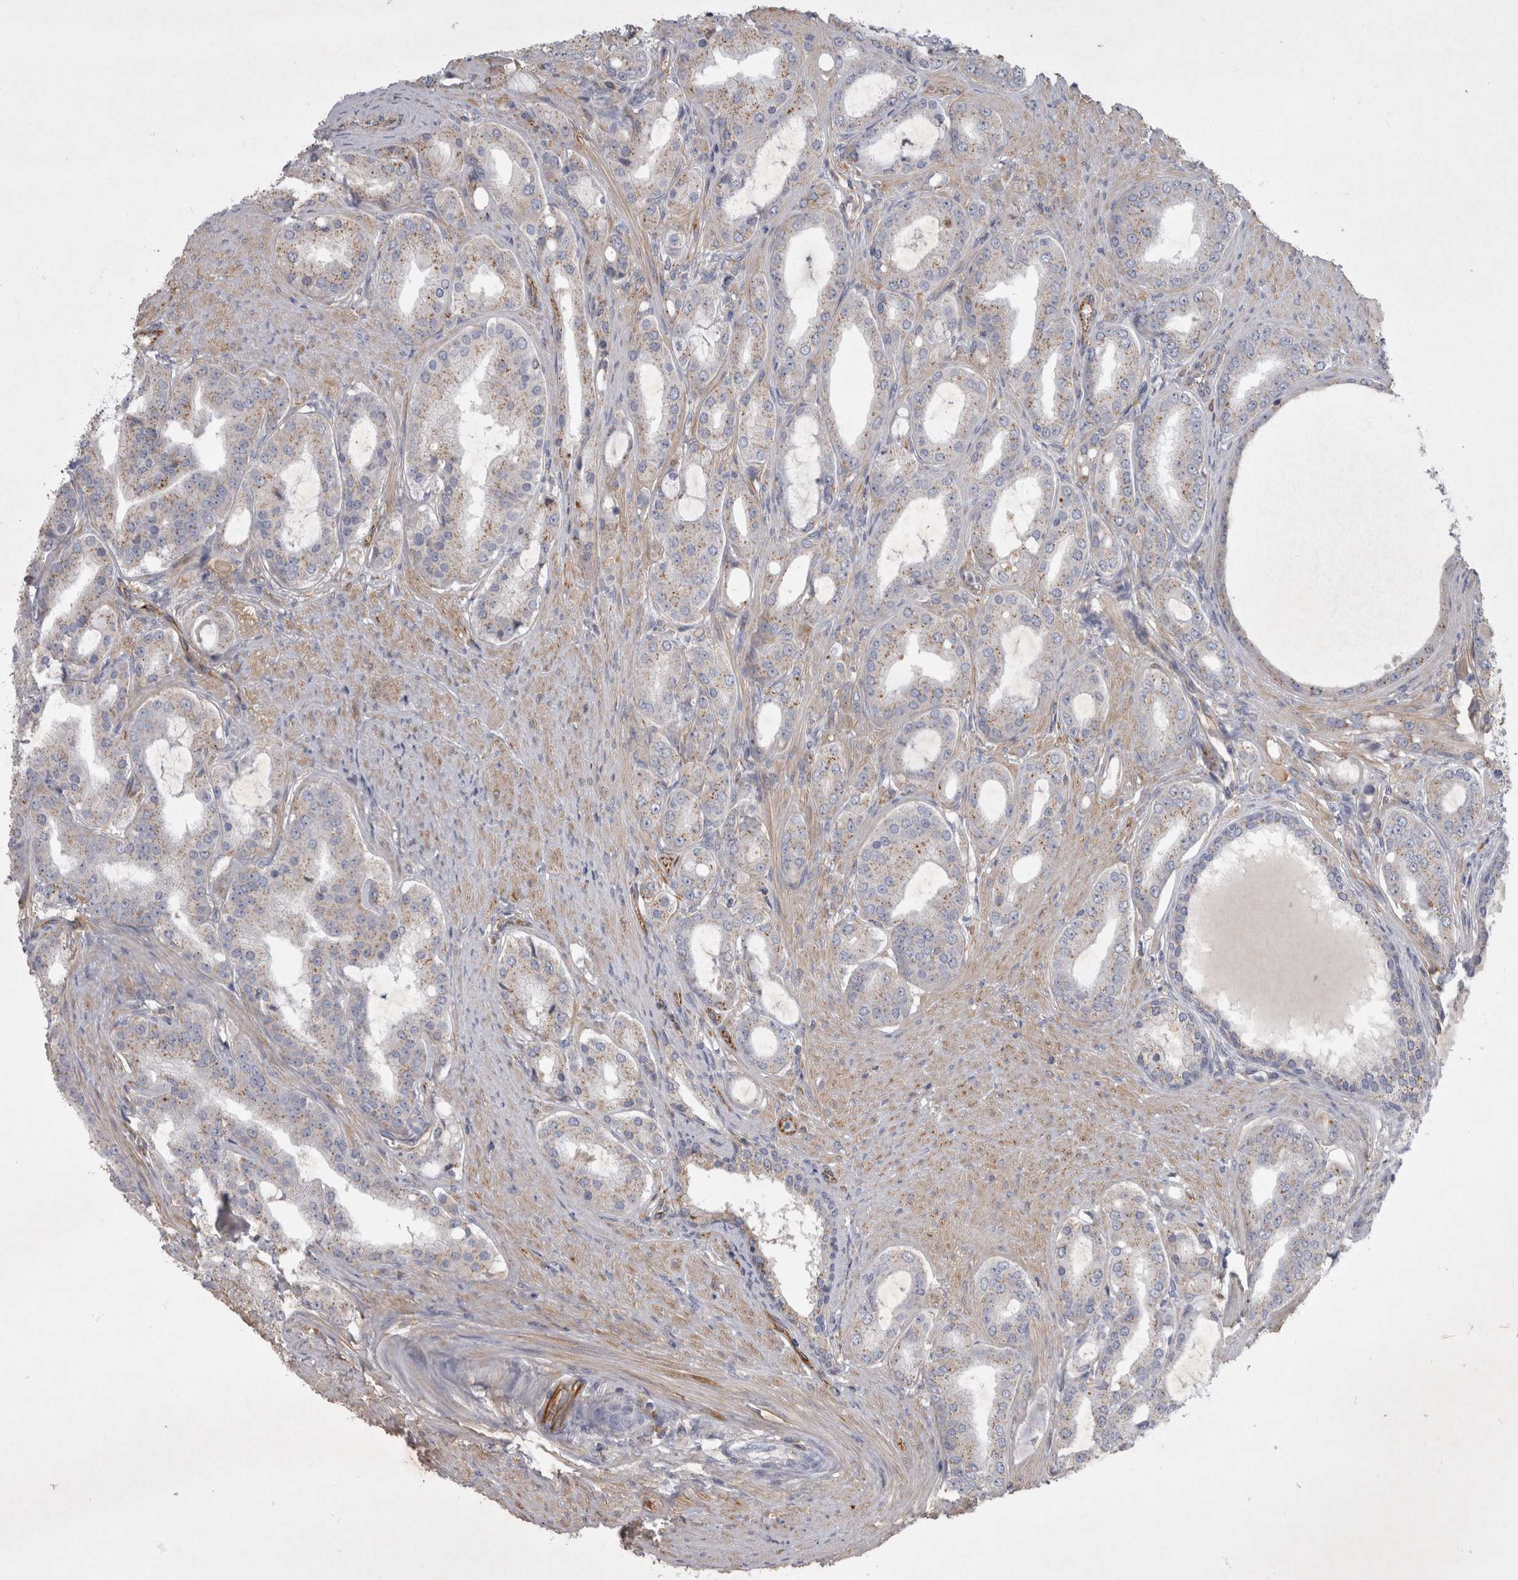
{"staining": {"intensity": "weak", "quantity": ">75%", "location": "cytoplasmic/membranous"}, "tissue": "prostate cancer", "cell_type": "Tumor cells", "image_type": "cancer", "snomed": [{"axis": "morphology", "description": "Adenocarcinoma, High grade"}, {"axis": "topography", "description": "Prostate"}], "caption": "Adenocarcinoma (high-grade) (prostate) stained with a protein marker demonstrates weak staining in tumor cells.", "gene": "STRADB", "patient": {"sex": "male", "age": 60}}